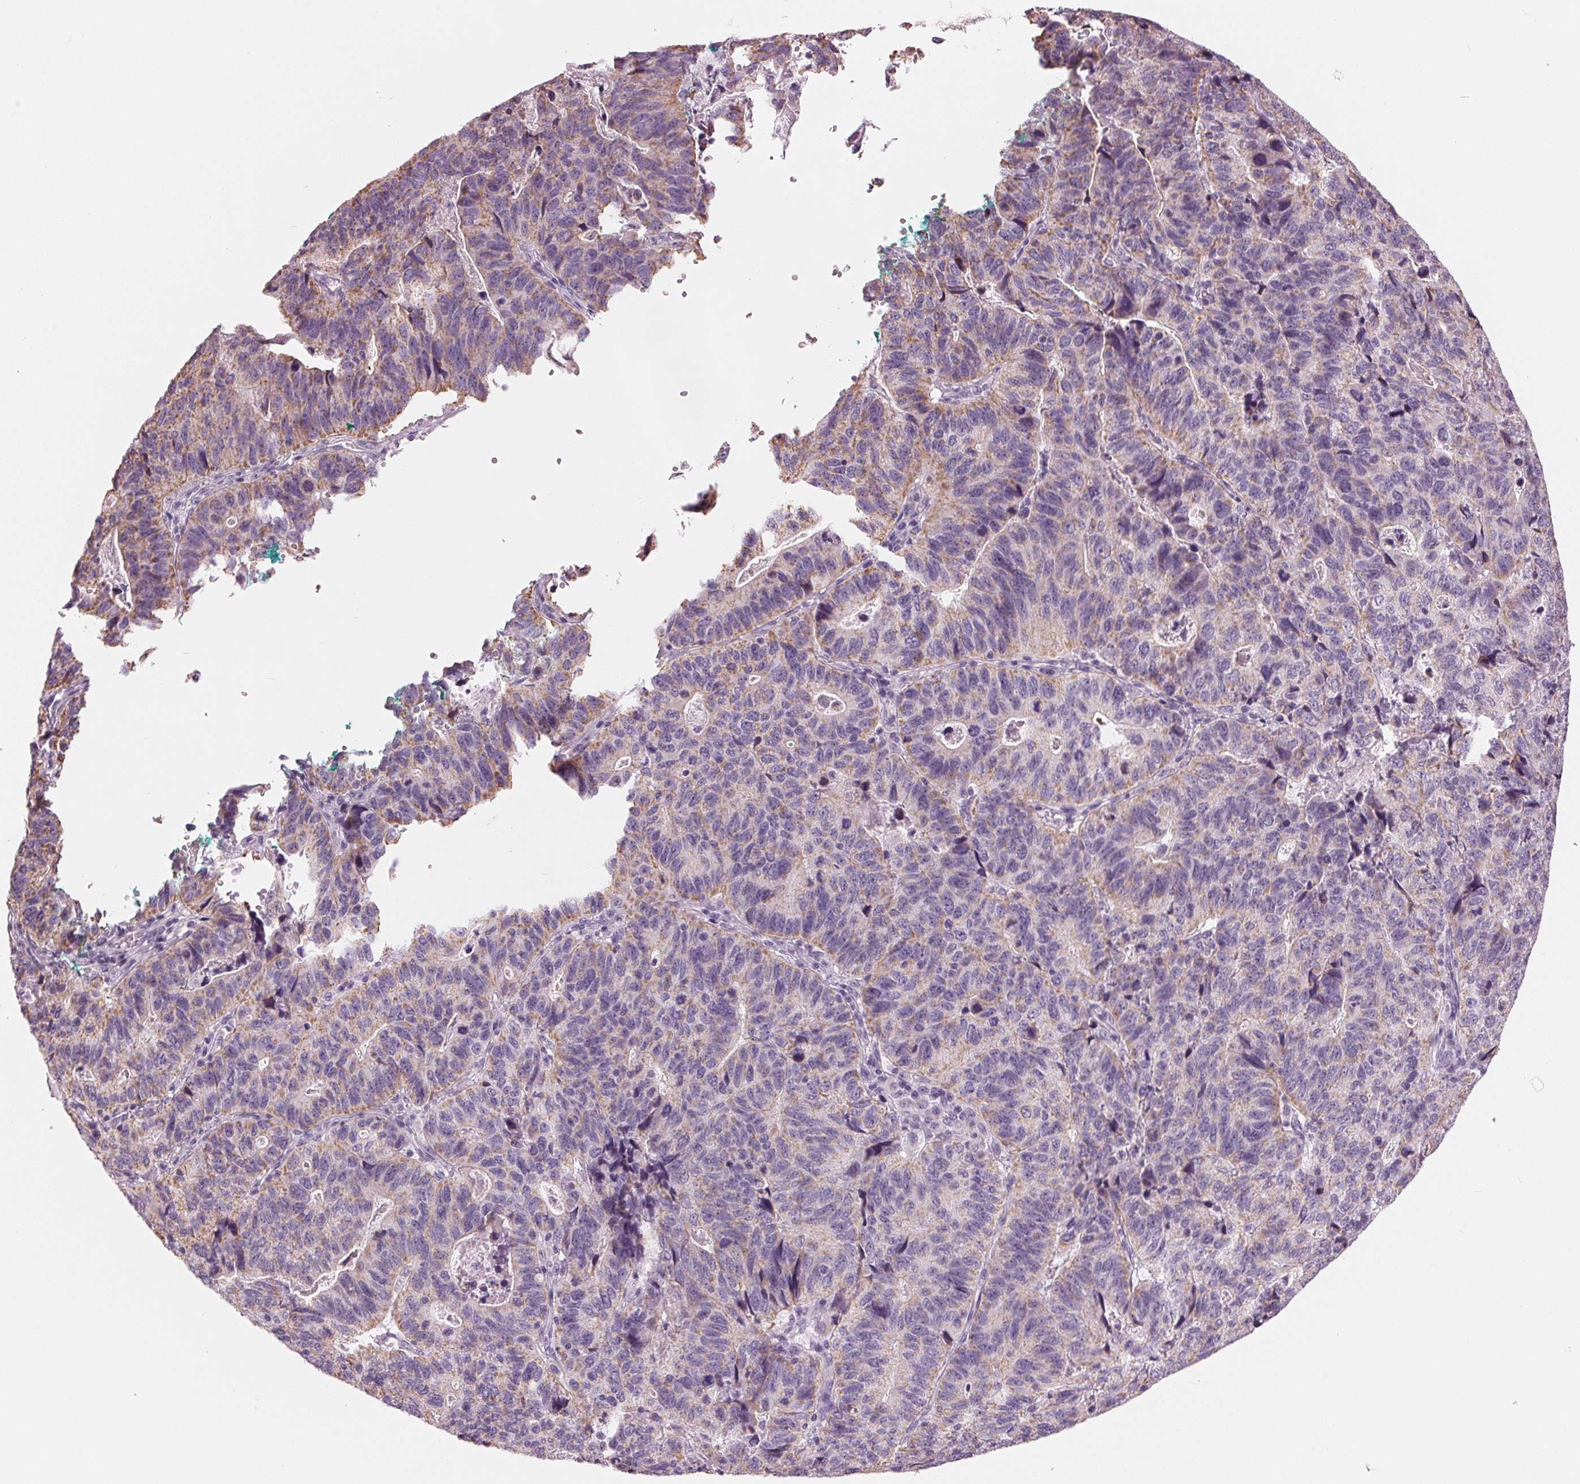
{"staining": {"intensity": "weak", "quantity": "25%-75%", "location": "cytoplasmic/membranous"}, "tissue": "stomach cancer", "cell_type": "Tumor cells", "image_type": "cancer", "snomed": [{"axis": "morphology", "description": "Adenocarcinoma, NOS"}, {"axis": "topography", "description": "Stomach, upper"}], "caption": "Weak cytoplasmic/membranous staining is identified in approximately 25%-75% of tumor cells in adenocarcinoma (stomach).", "gene": "SAMD4A", "patient": {"sex": "female", "age": 67}}